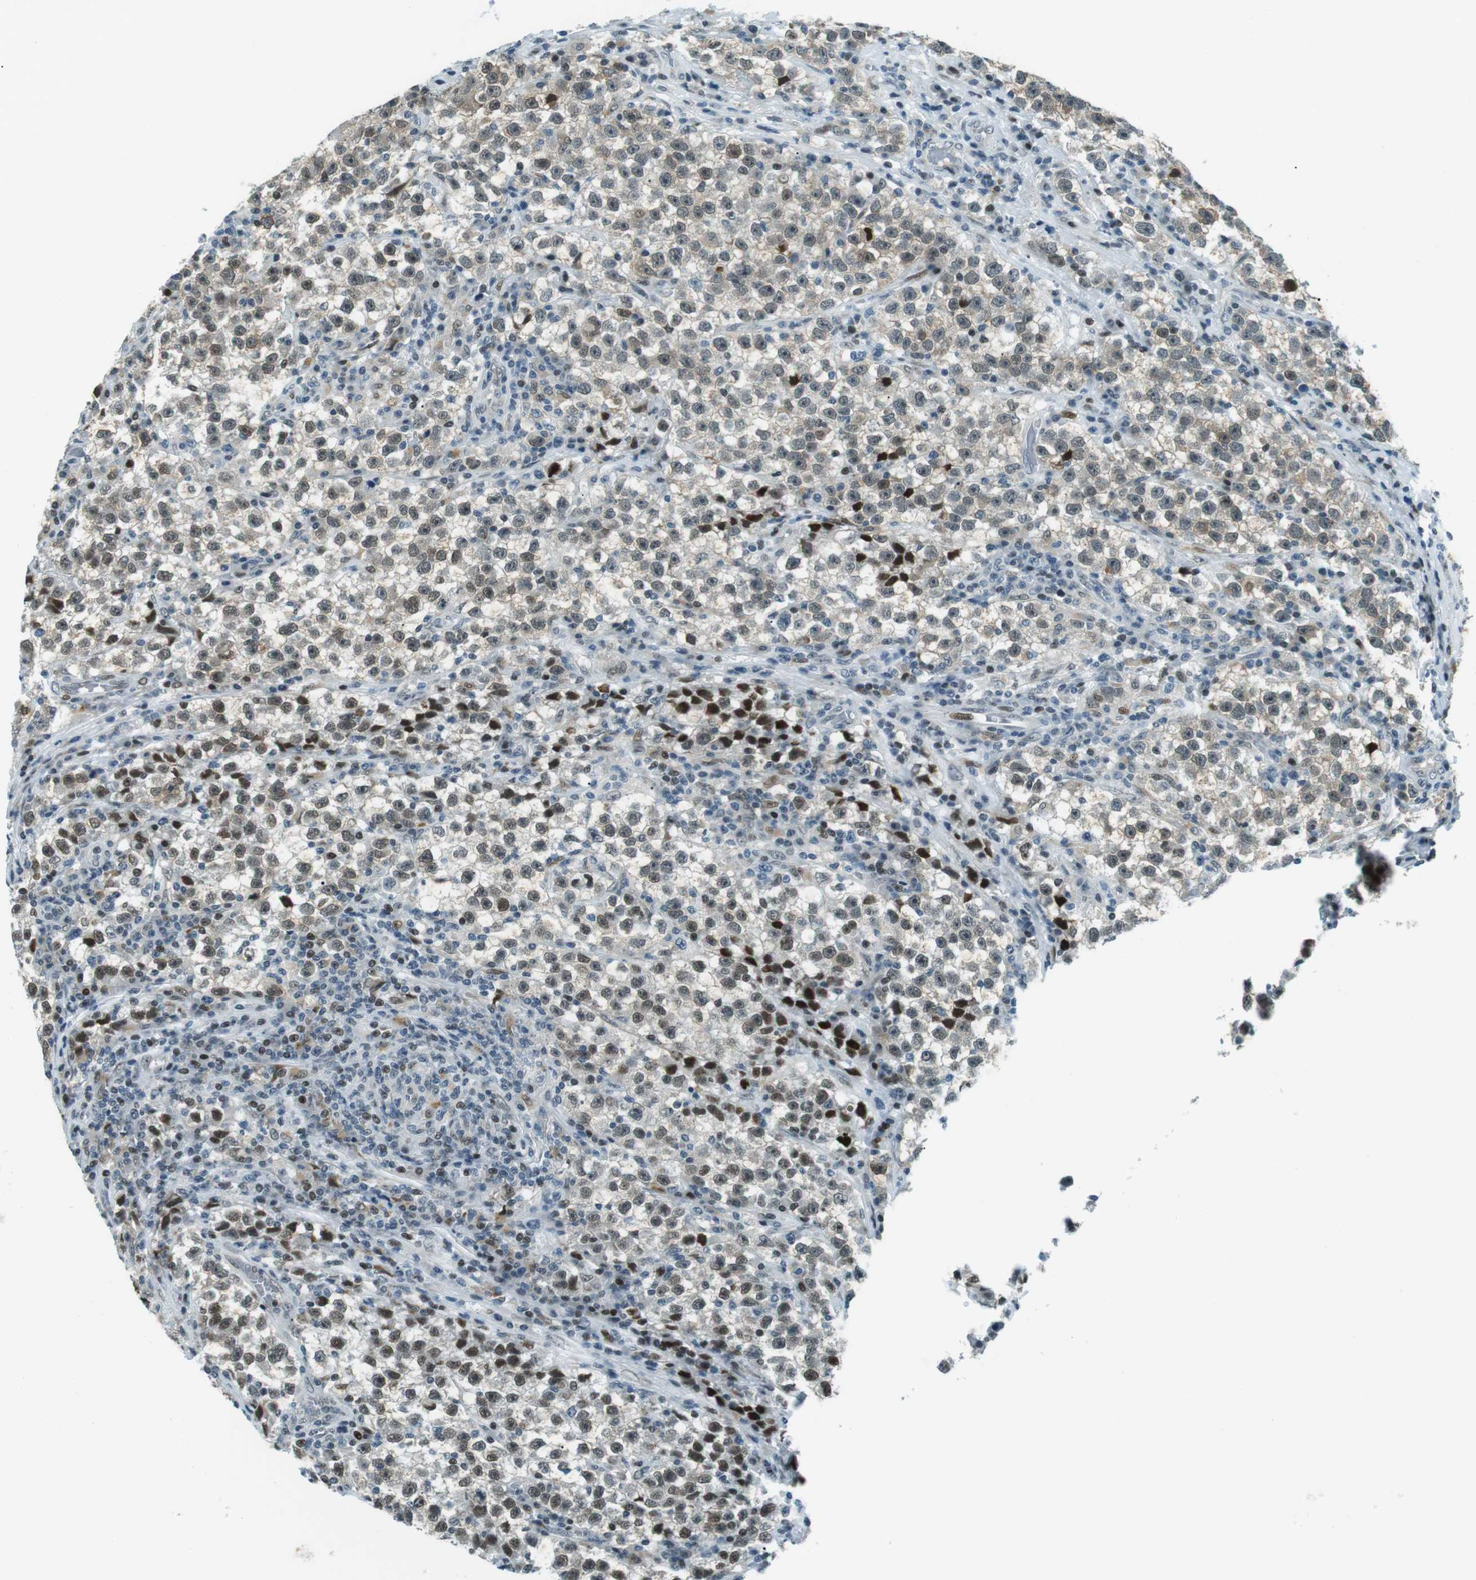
{"staining": {"intensity": "moderate", "quantity": ">75%", "location": "nuclear"}, "tissue": "testis cancer", "cell_type": "Tumor cells", "image_type": "cancer", "snomed": [{"axis": "morphology", "description": "Seminoma, NOS"}, {"axis": "topography", "description": "Testis"}], "caption": "Seminoma (testis) was stained to show a protein in brown. There is medium levels of moderate nuclear staining in approximately >75% of tumor cells.", "gene": "PJA1", "patient": {"sex": "male", "age": 22}}